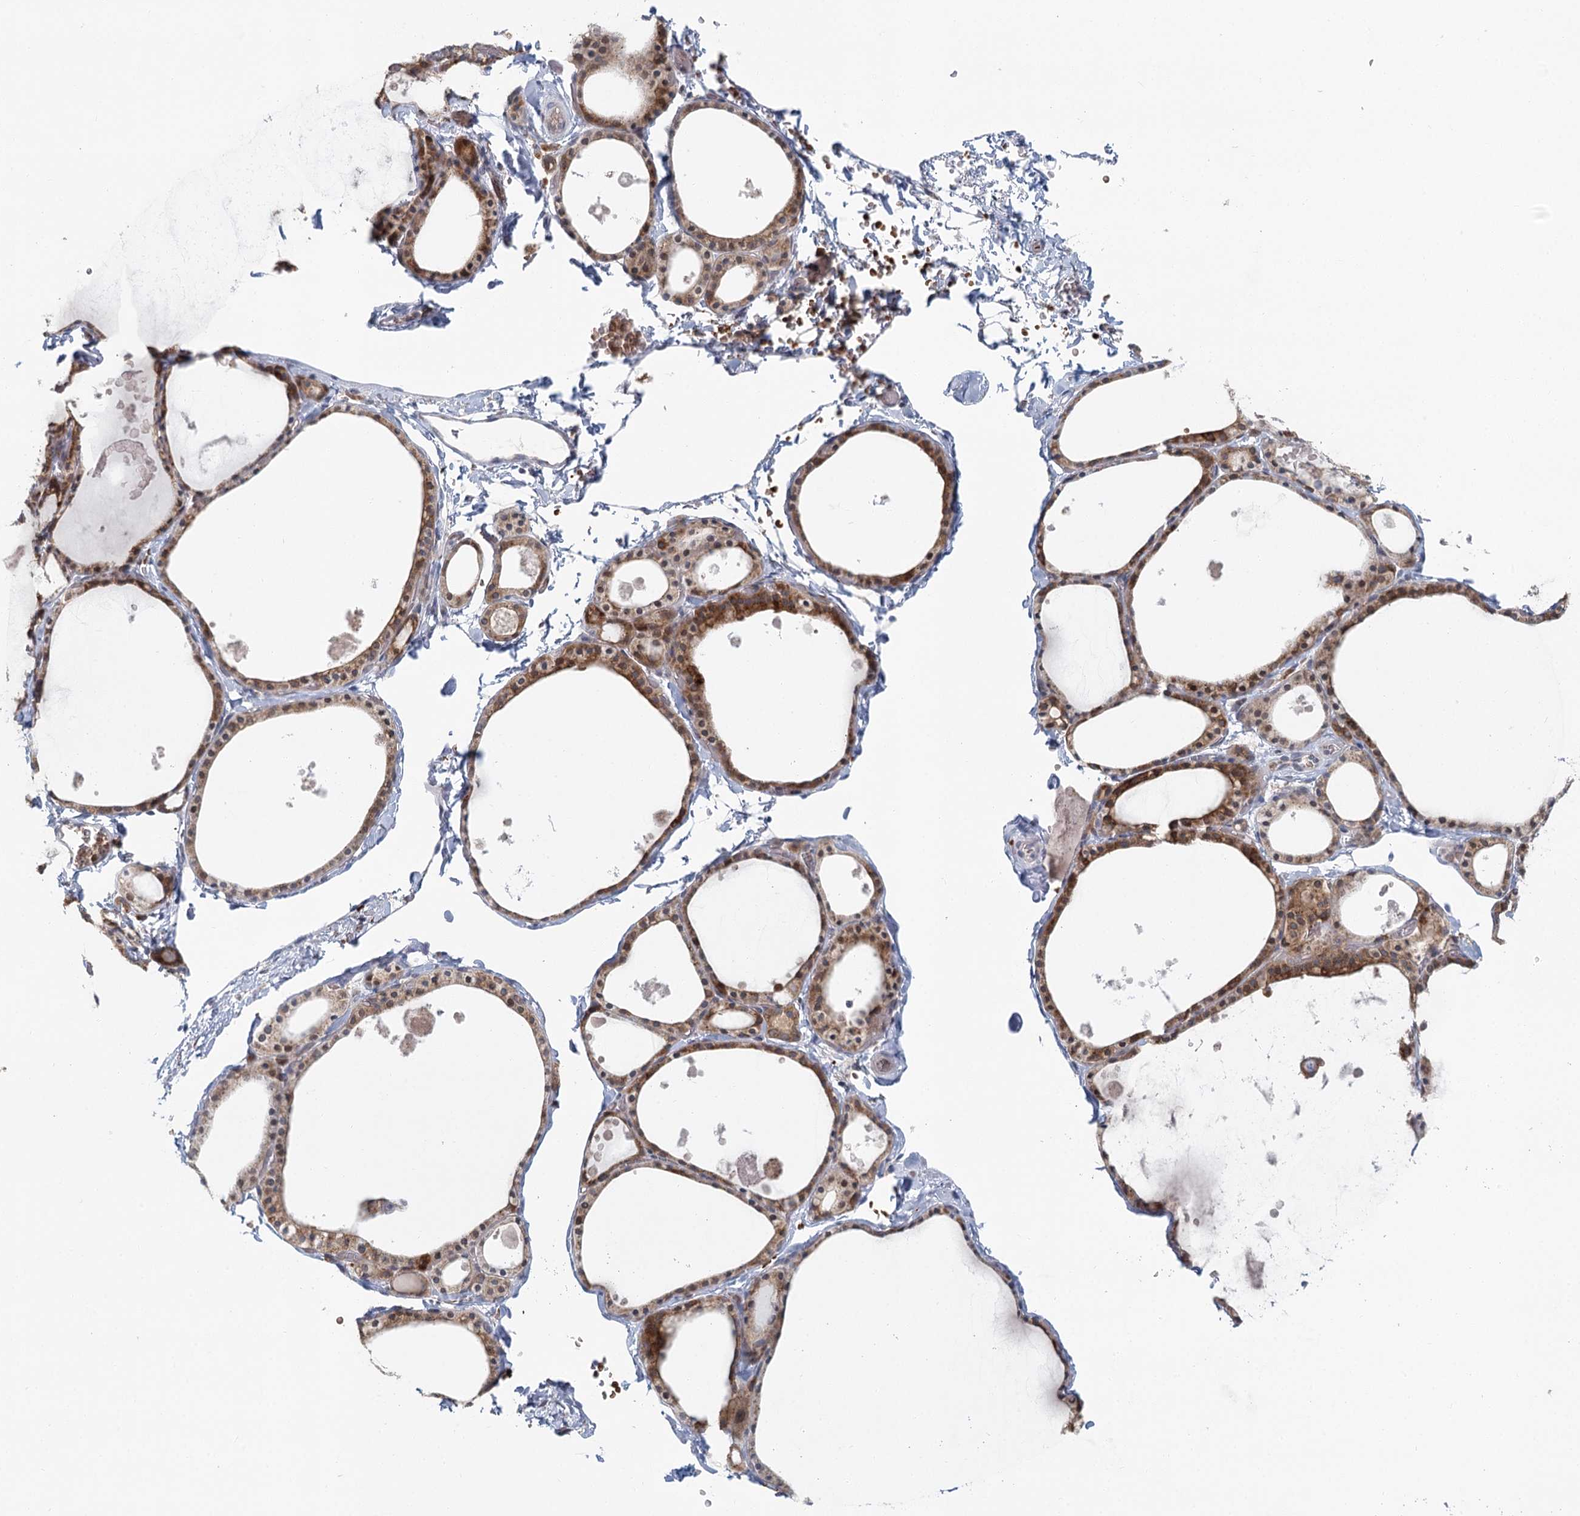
{"staining": {"intensity": "moderate", "quantity": ">75%", "location": "cytoplasmic/membranous"}, "tissue": "thyroid gland", "cell_type": "Glandular cells", "image_type": "normal", "snomed": [{"axis": "morphology", "description": "Normal tissue, NOS"}, {"axis": "topography", "description": "Thyroid gland"}], "caption": "Protein staining of benign thyroid gland demonstrates moderate cytoplasmic/membranous expression in approximately >75% of glandular cells. The staining was performed using DAB to visualize the protein expression in brown, while the nuclei were stained in blue with hematoxylin (Magnification: 20x).", "gene": "ADK", "patient": {"sex": "male", "age": 56}}